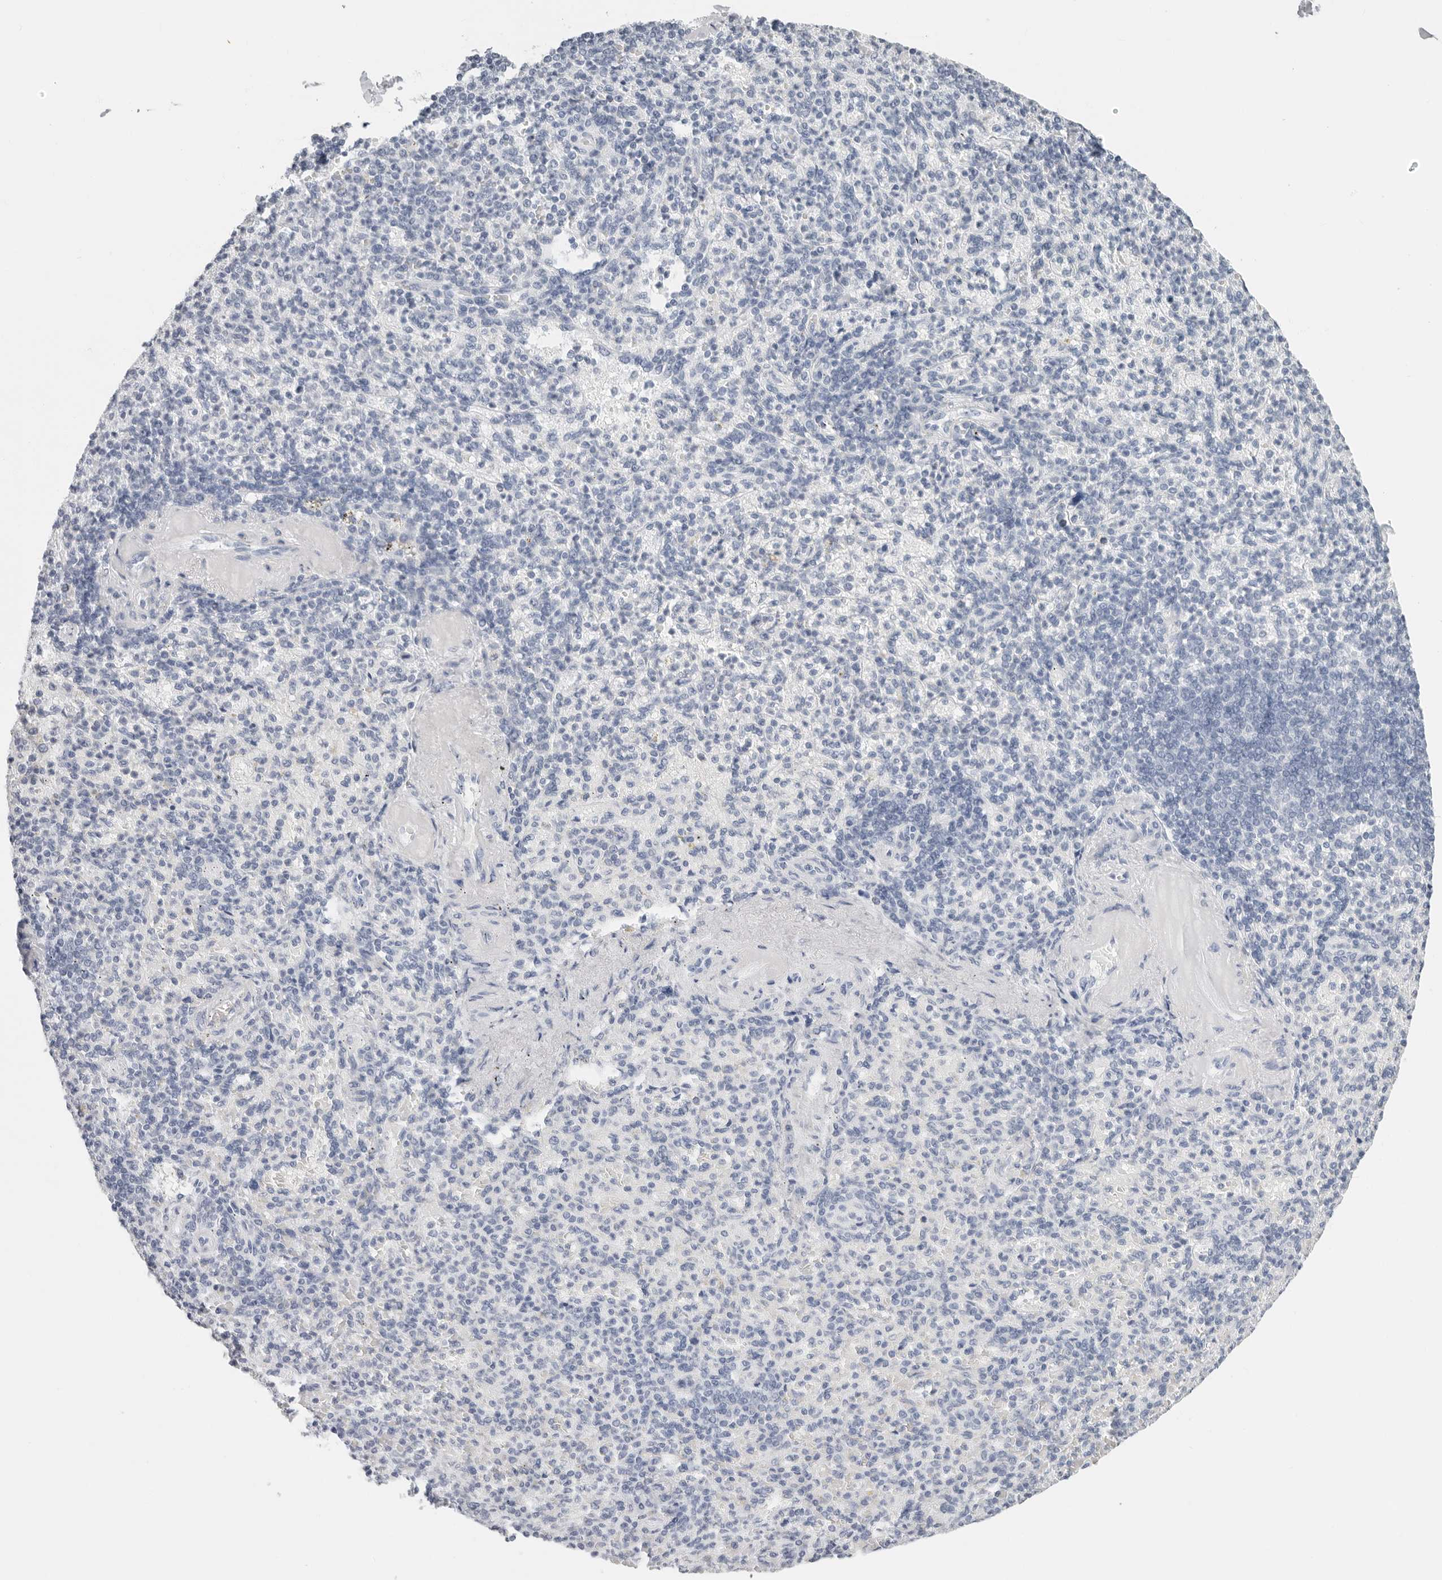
{"staining": {"intensity": "negative", "quantity": "none", "location": "none"}, "tissue": "spleen", "cell_type": "Cells in red pulp", "image_type": "normal", "snomed": [{"axis": "morphology", "description": "Normal tissue, NOS"}, {"axis": "topography", "description": "Spleen"}], "caption": "DAB immunohistochemical staining of normal human spleen displays no significant expression in cells in red pulp.", "gene": "CST1", "patient": {"sex": "female", "age": 74}}